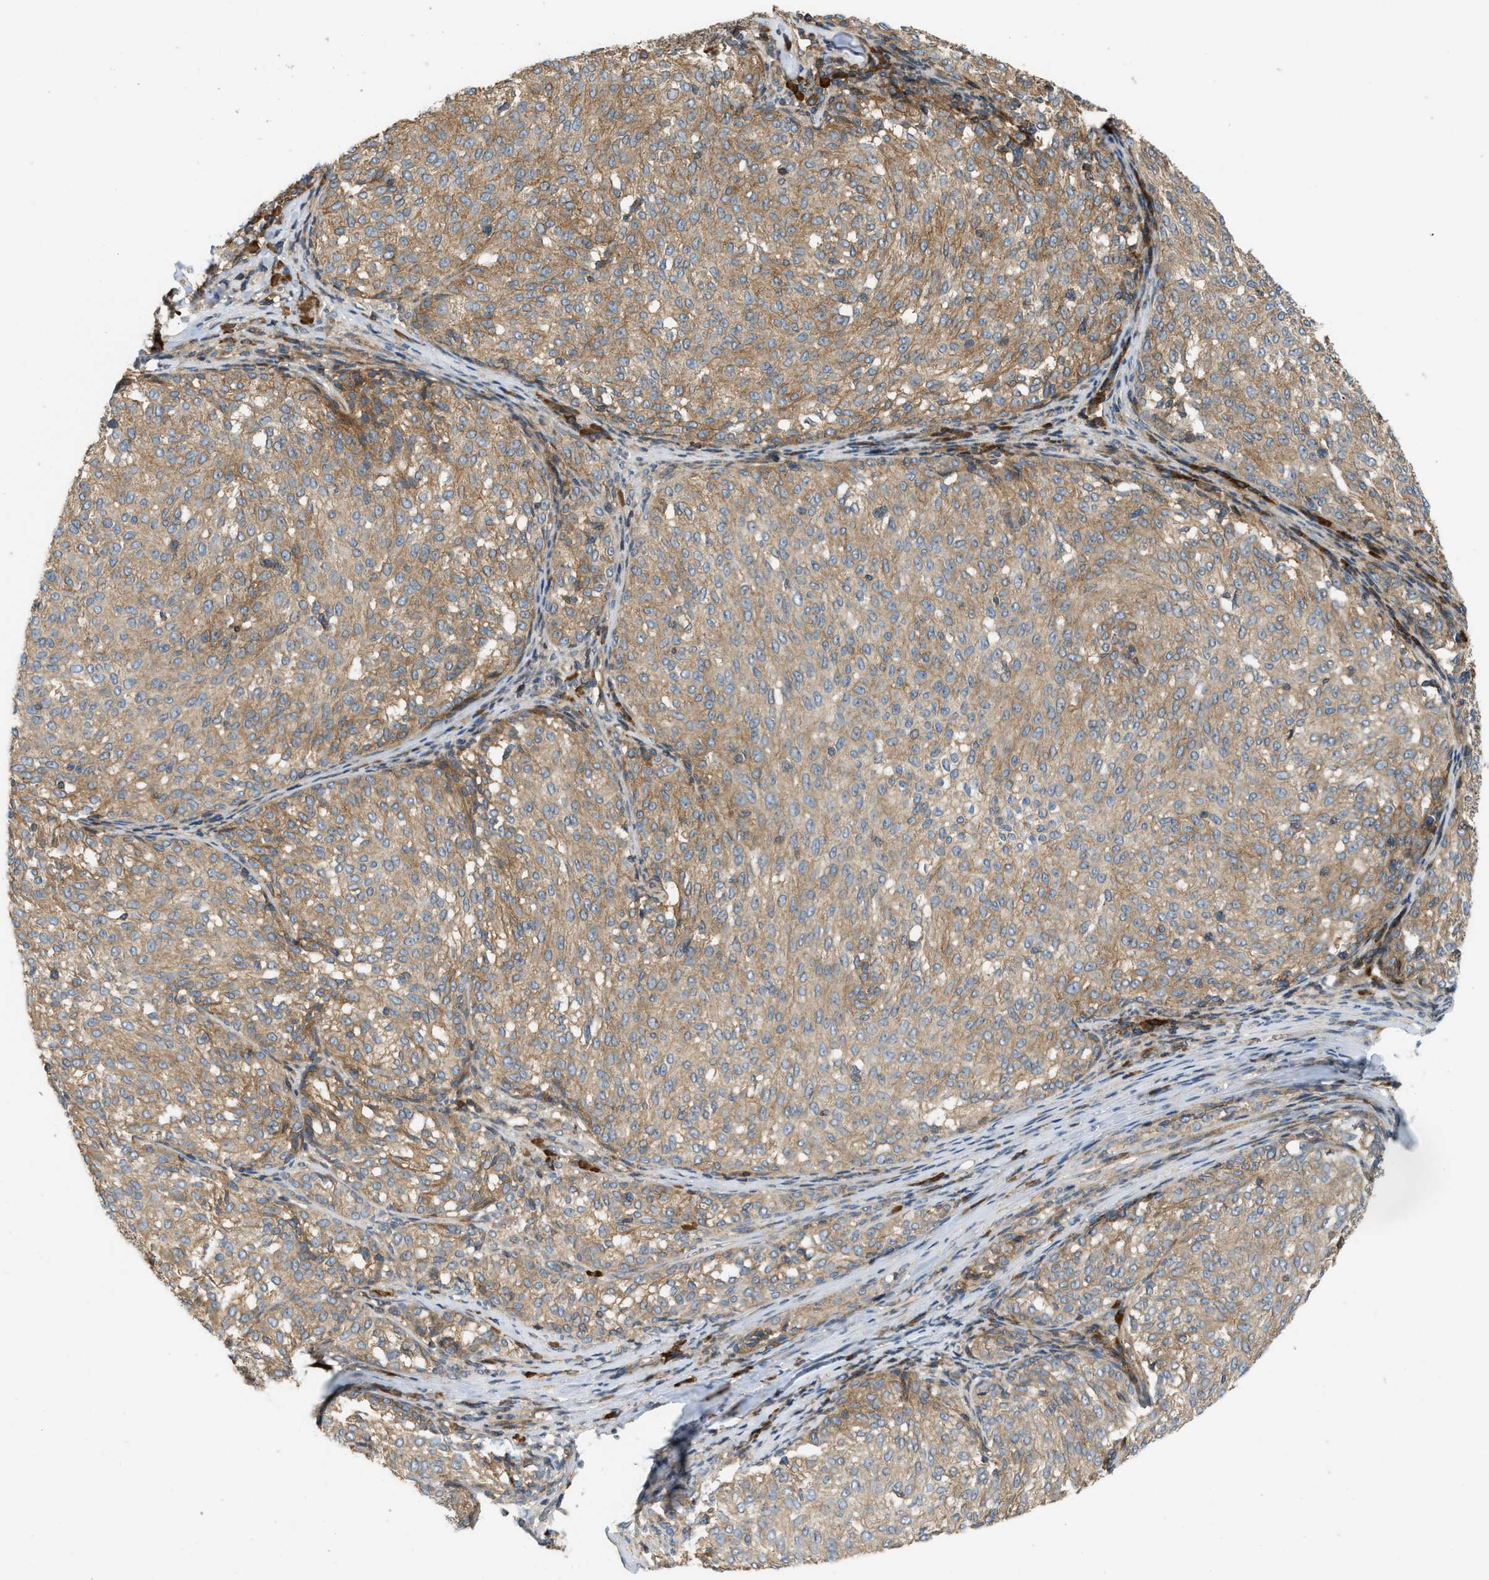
{"staining": {"intensity": "moderate", "quantity": ">75%", "location": "cytoplasmic/membranous"}, "tissue": "melanoma", "cell_type": "Tumor cells", "image_type": "cancer", "snomed": [{"axis": "morphology", "description": "Malignant melanoma, NOS"}, {"axis": "topography", "description": "Skin"}], "caption": "Protein expression analysis of malignant melanoma displays moderate cytoplasmic/membranous expression in approximately >75% of tumor cells.", "gene": "BTN3A2", "patient": {"sex": "female", "age": 72}}